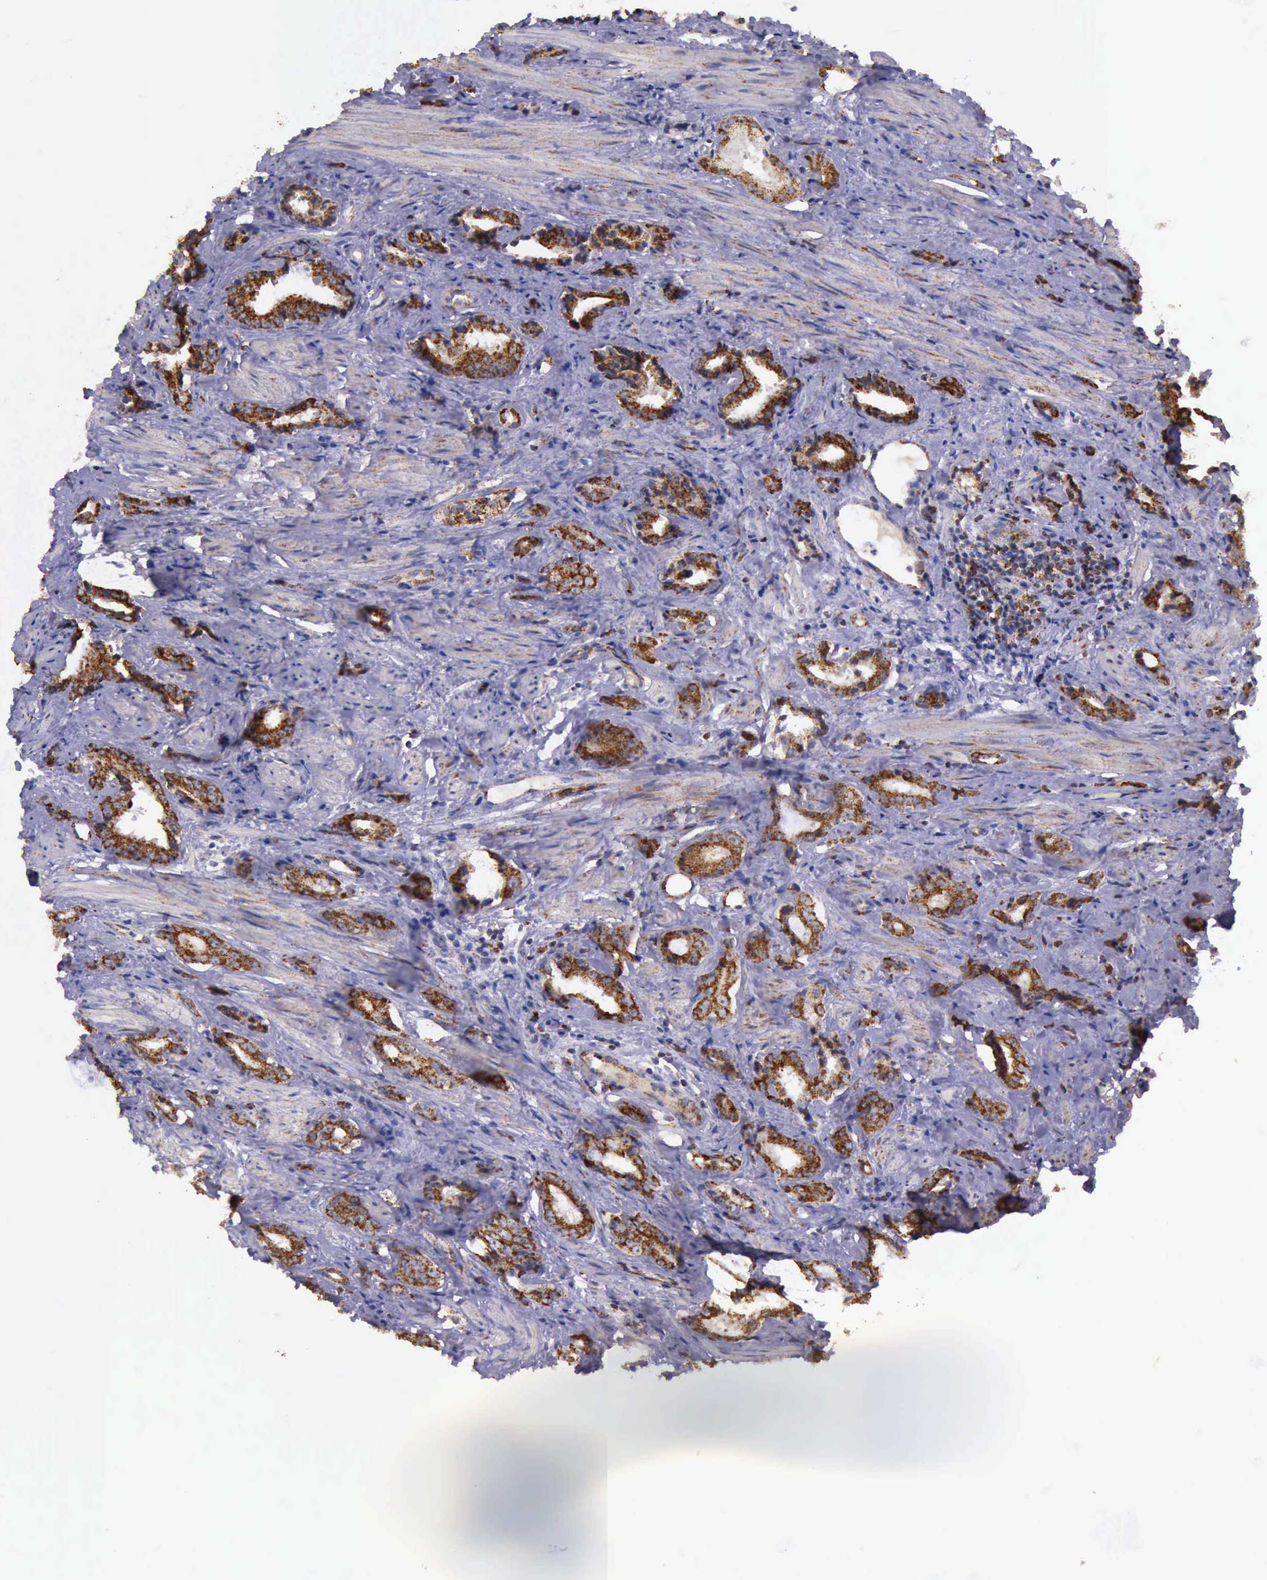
{"staining": {"intensity": "strong", "quantity": ">75%", "location": "cytoplasmic/membranous"}, "tissue": "prostate cancer", "cell_type": "Tumor cells", "image_type": "cancer", "snomed": [{"axis": "morphology", "description": "Adenocarcinoma, Medium grade"}, {"axis": "topography", "description": "Prostate"}], "caption": "Adenocarcinoma (medium-grade) (prostate) stained with immunohistochemistry displays strong cytoplasmic/membranous expression in about >75% of tumor cells. (brown staining indicates protein expression, while blue staining denotes nuclei).", "gene": "TXN2", "patient": {"sex": "male", "age": 53}}